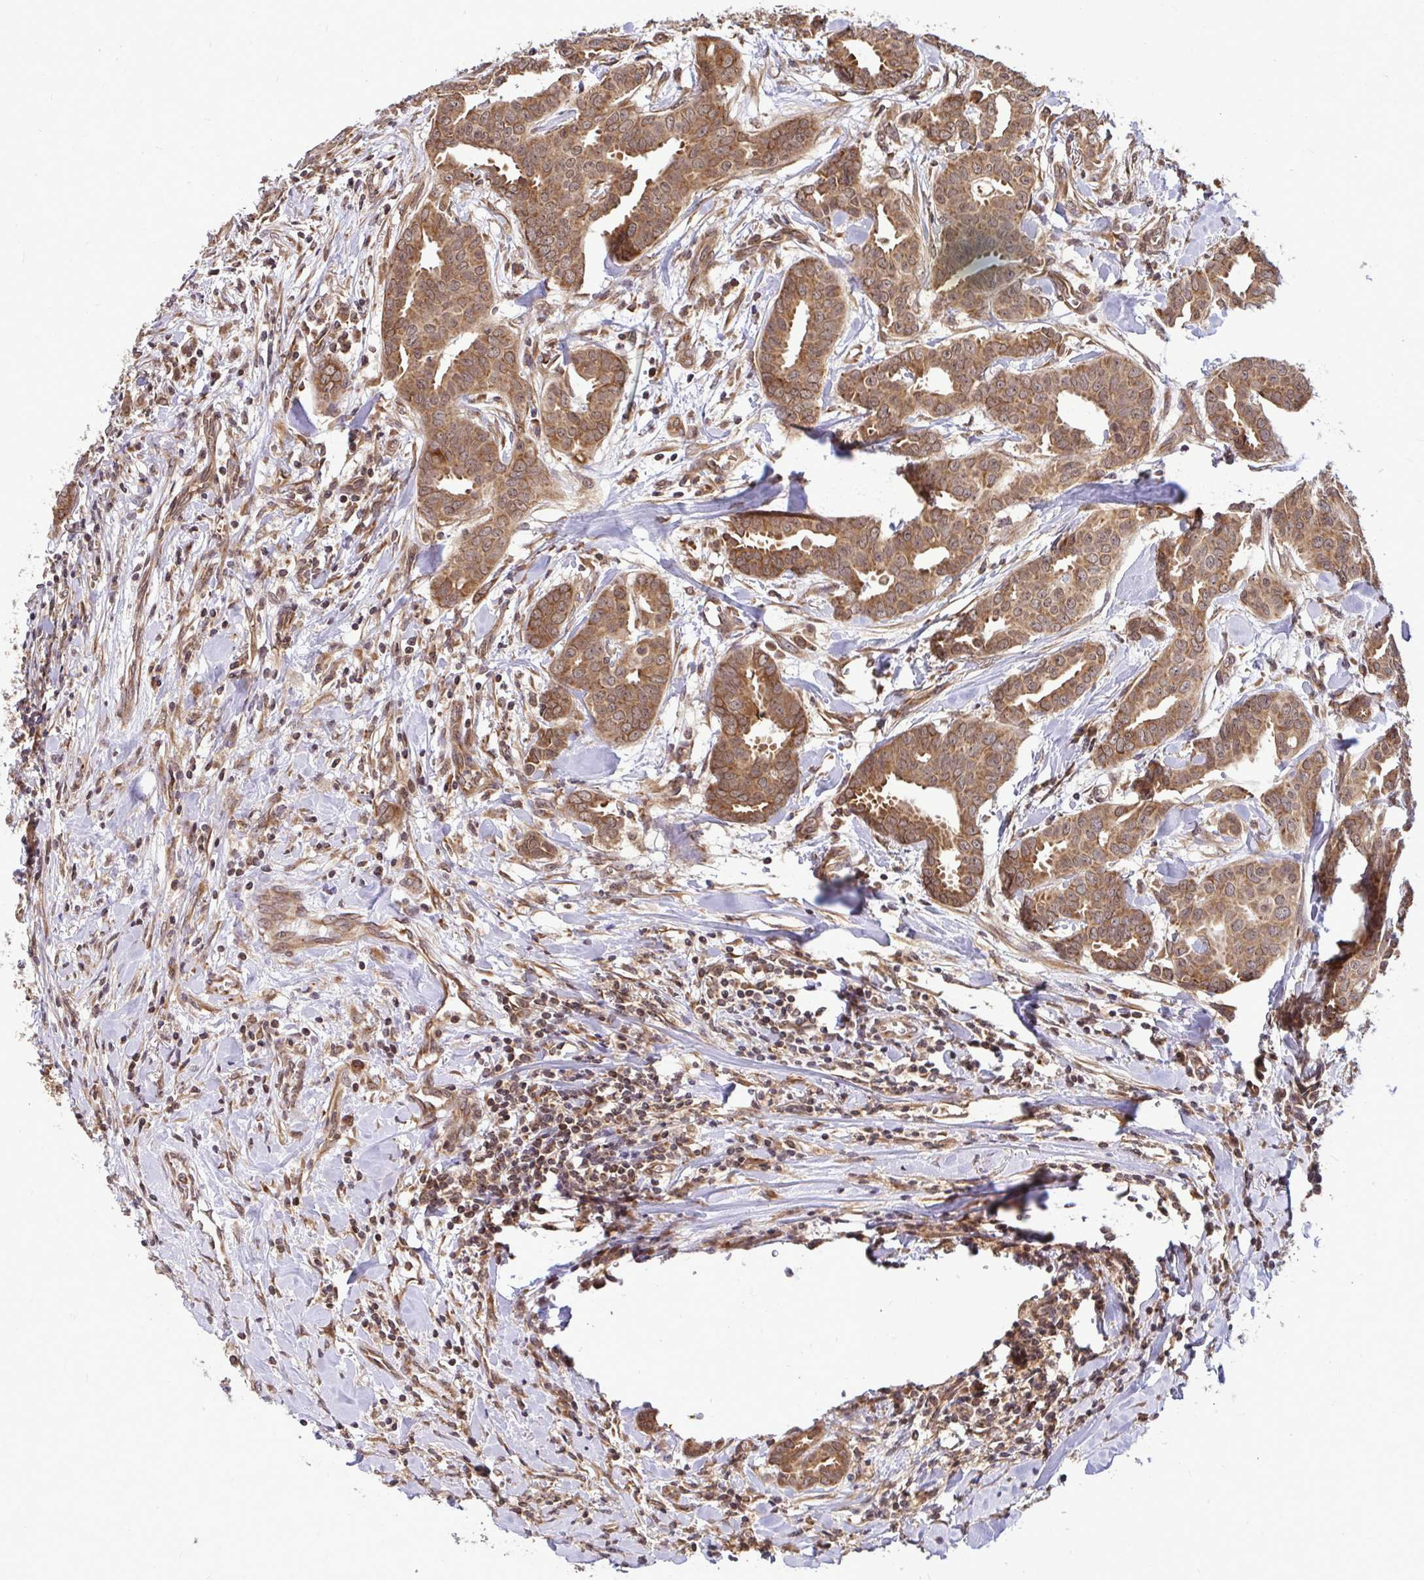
{"staining": {"intensity": "moderate", "quantity": ">75%", "location": "cytoplasmic/membranous"}, "tissue": "breast cancer", "cell_type": "Tumor cells", "image_type": "cancer", "snomed": [{"axis": "morphology", "description": "Duct carcinoma"}, {"axis": "topography", "description": "Breast"}], "caption": "Protein staining reveals moderate cytoplasmic/membranous positivity in about >75% of tumor cells in breast cancer.", "gene": "FMR1", "patient": {"sex": "female", "age": 45}}